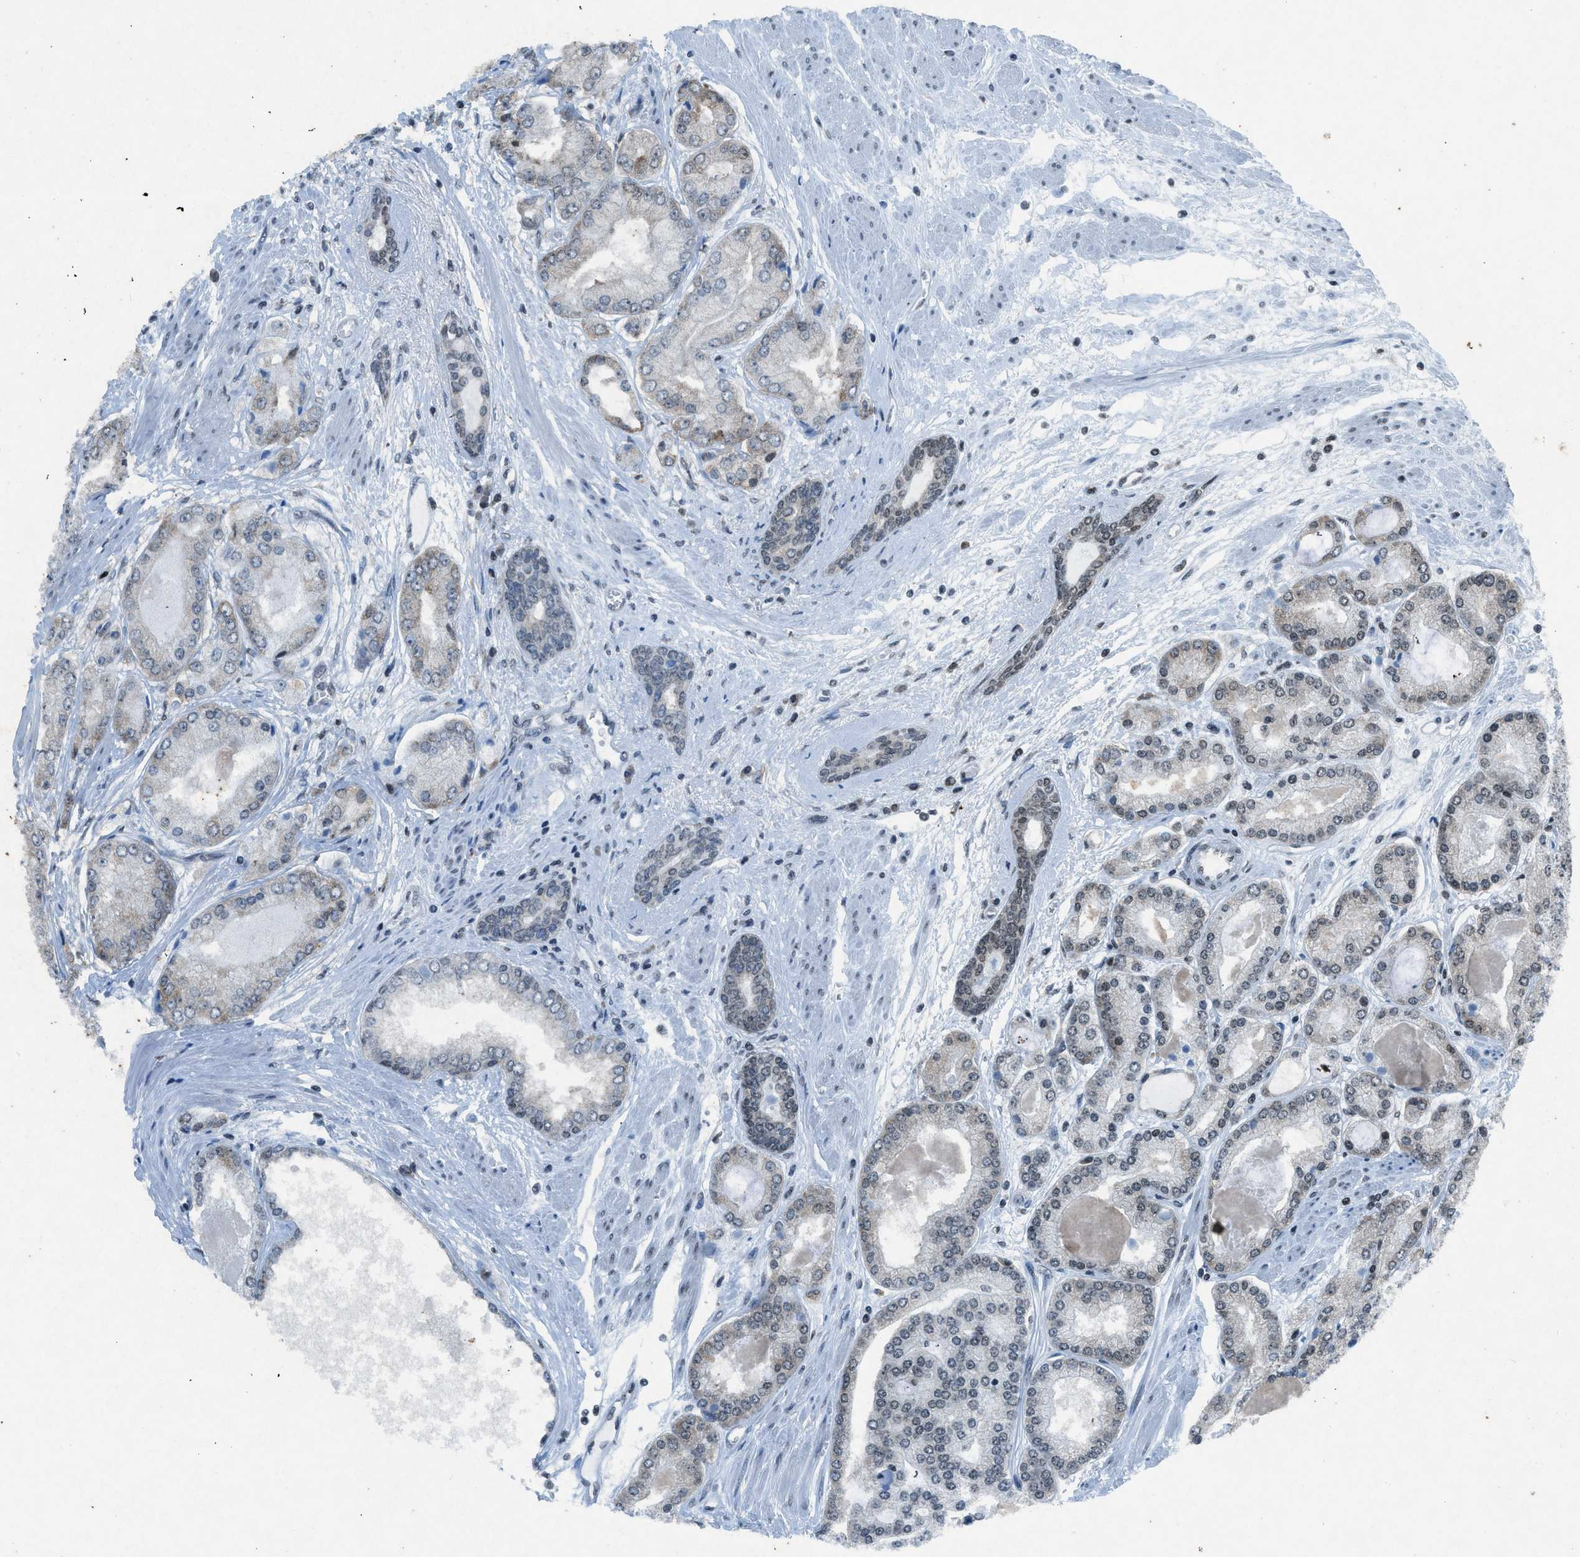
{"staining": {"intensity": "weak", "quantity": "<25%", "location": "nuclear"}, "tissue": "prostate cancer", "cell_type": "Tumor cells", "image_type": "cancer", "snomed": [{"axis": "morphology", "description": "Adenocarcinoma, High grade"}, {"axis": "topography", "description": "Prostate"}], "caption": "Tumor cells are negative for protein expression in human prostate cancer.", "gene": "NXF1", "patient": {"sex": "male", "age": 59}}